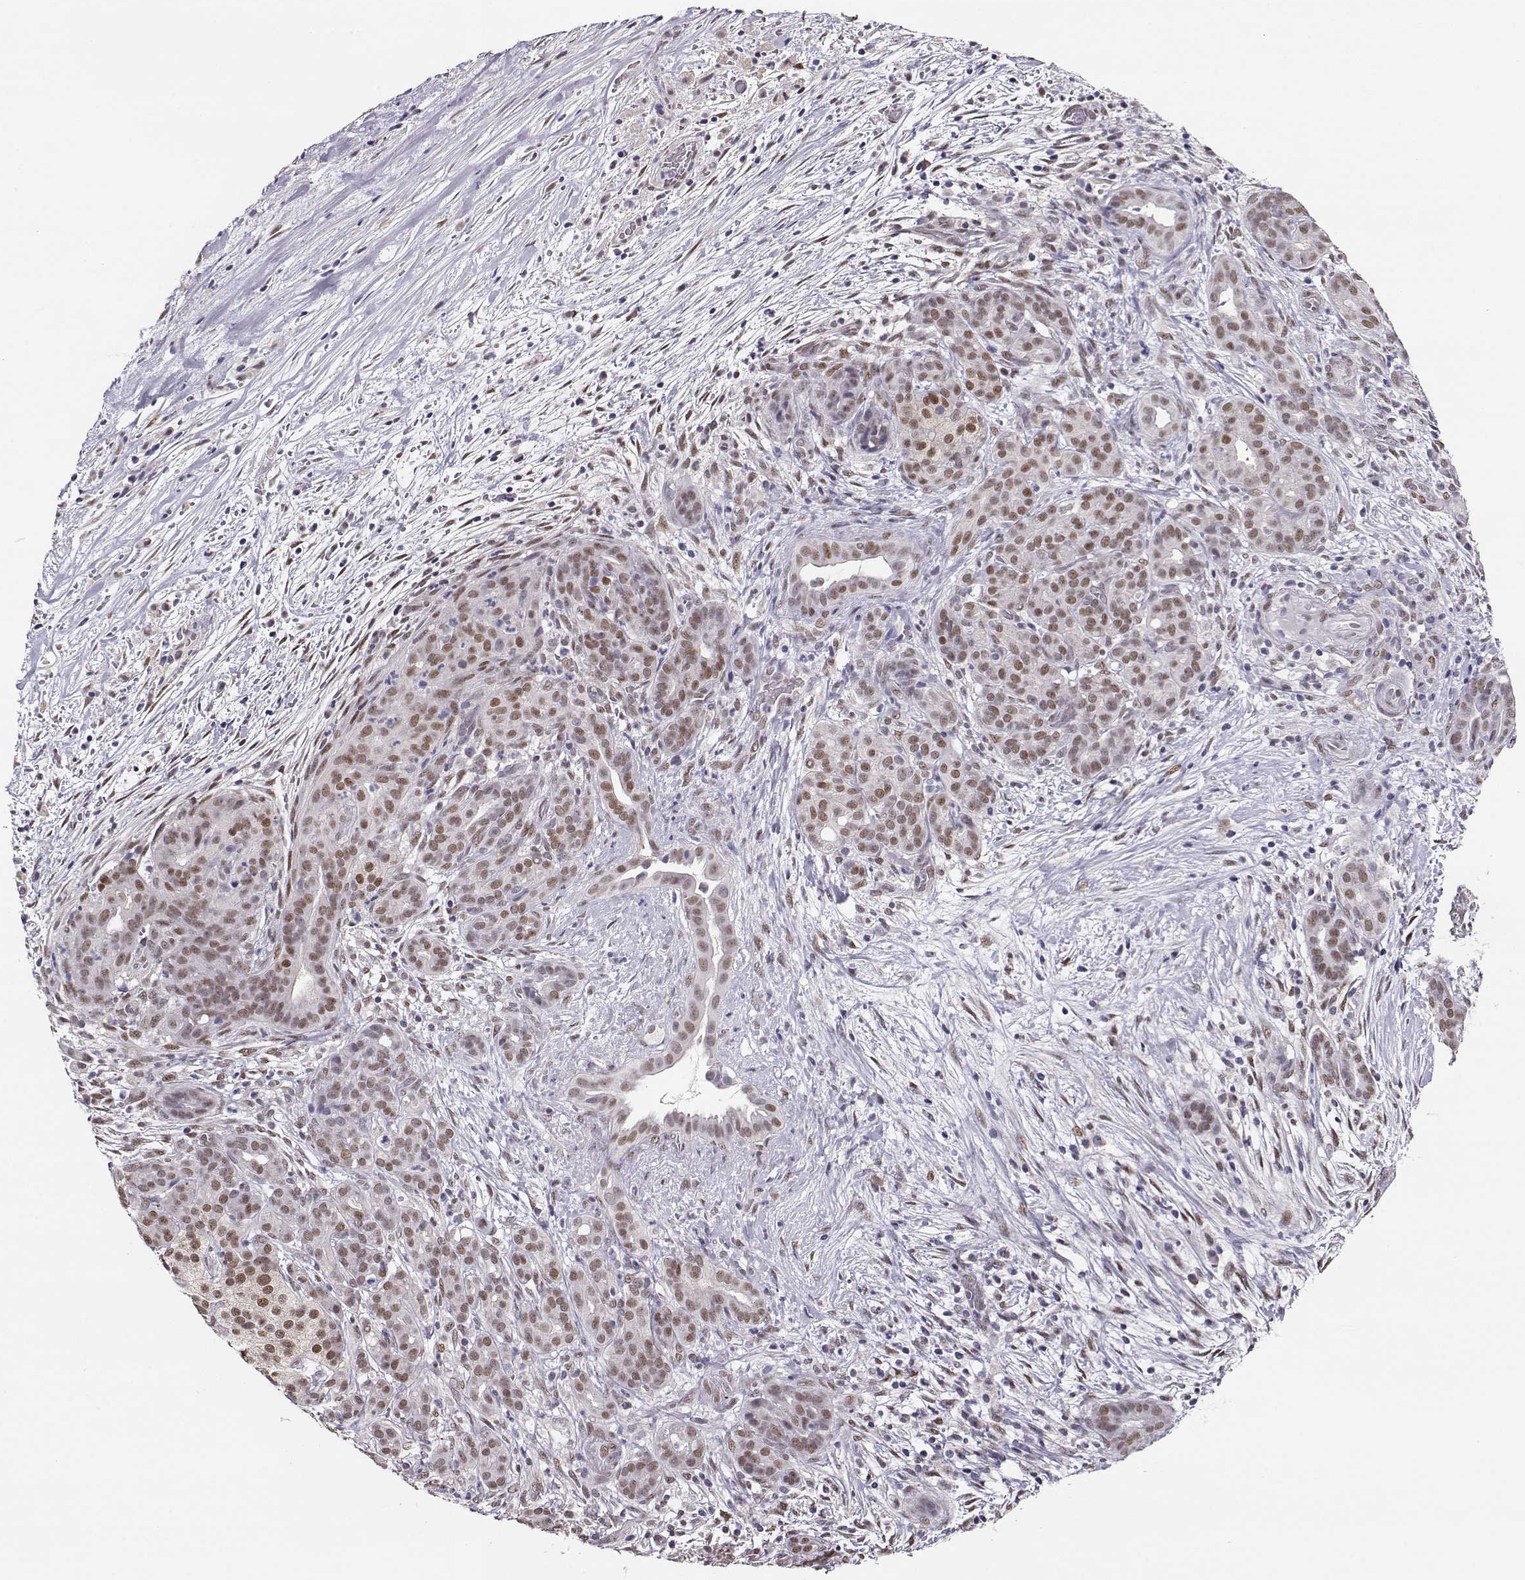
{"staining": {"intensity": "weak", "quantity": "25%-75%", "location": "nuclear"}, "tissue": "pancreatic cancer", "cell_type": "Tumor cells", "image_type": "cancer", "snomed": [{"axis": "morphology", "description": "Adenocarcinoma, NOS"}, {"axis": "topography", "description": "Pancreas"}], "caption": "The immunohistochemical stain shows weak nuclear positivity in tumor cells of pancreatic cancer (adenocarcinoma) tissue.", "gene": "POLI", "patient": {"sex": "male", "age": 44}}